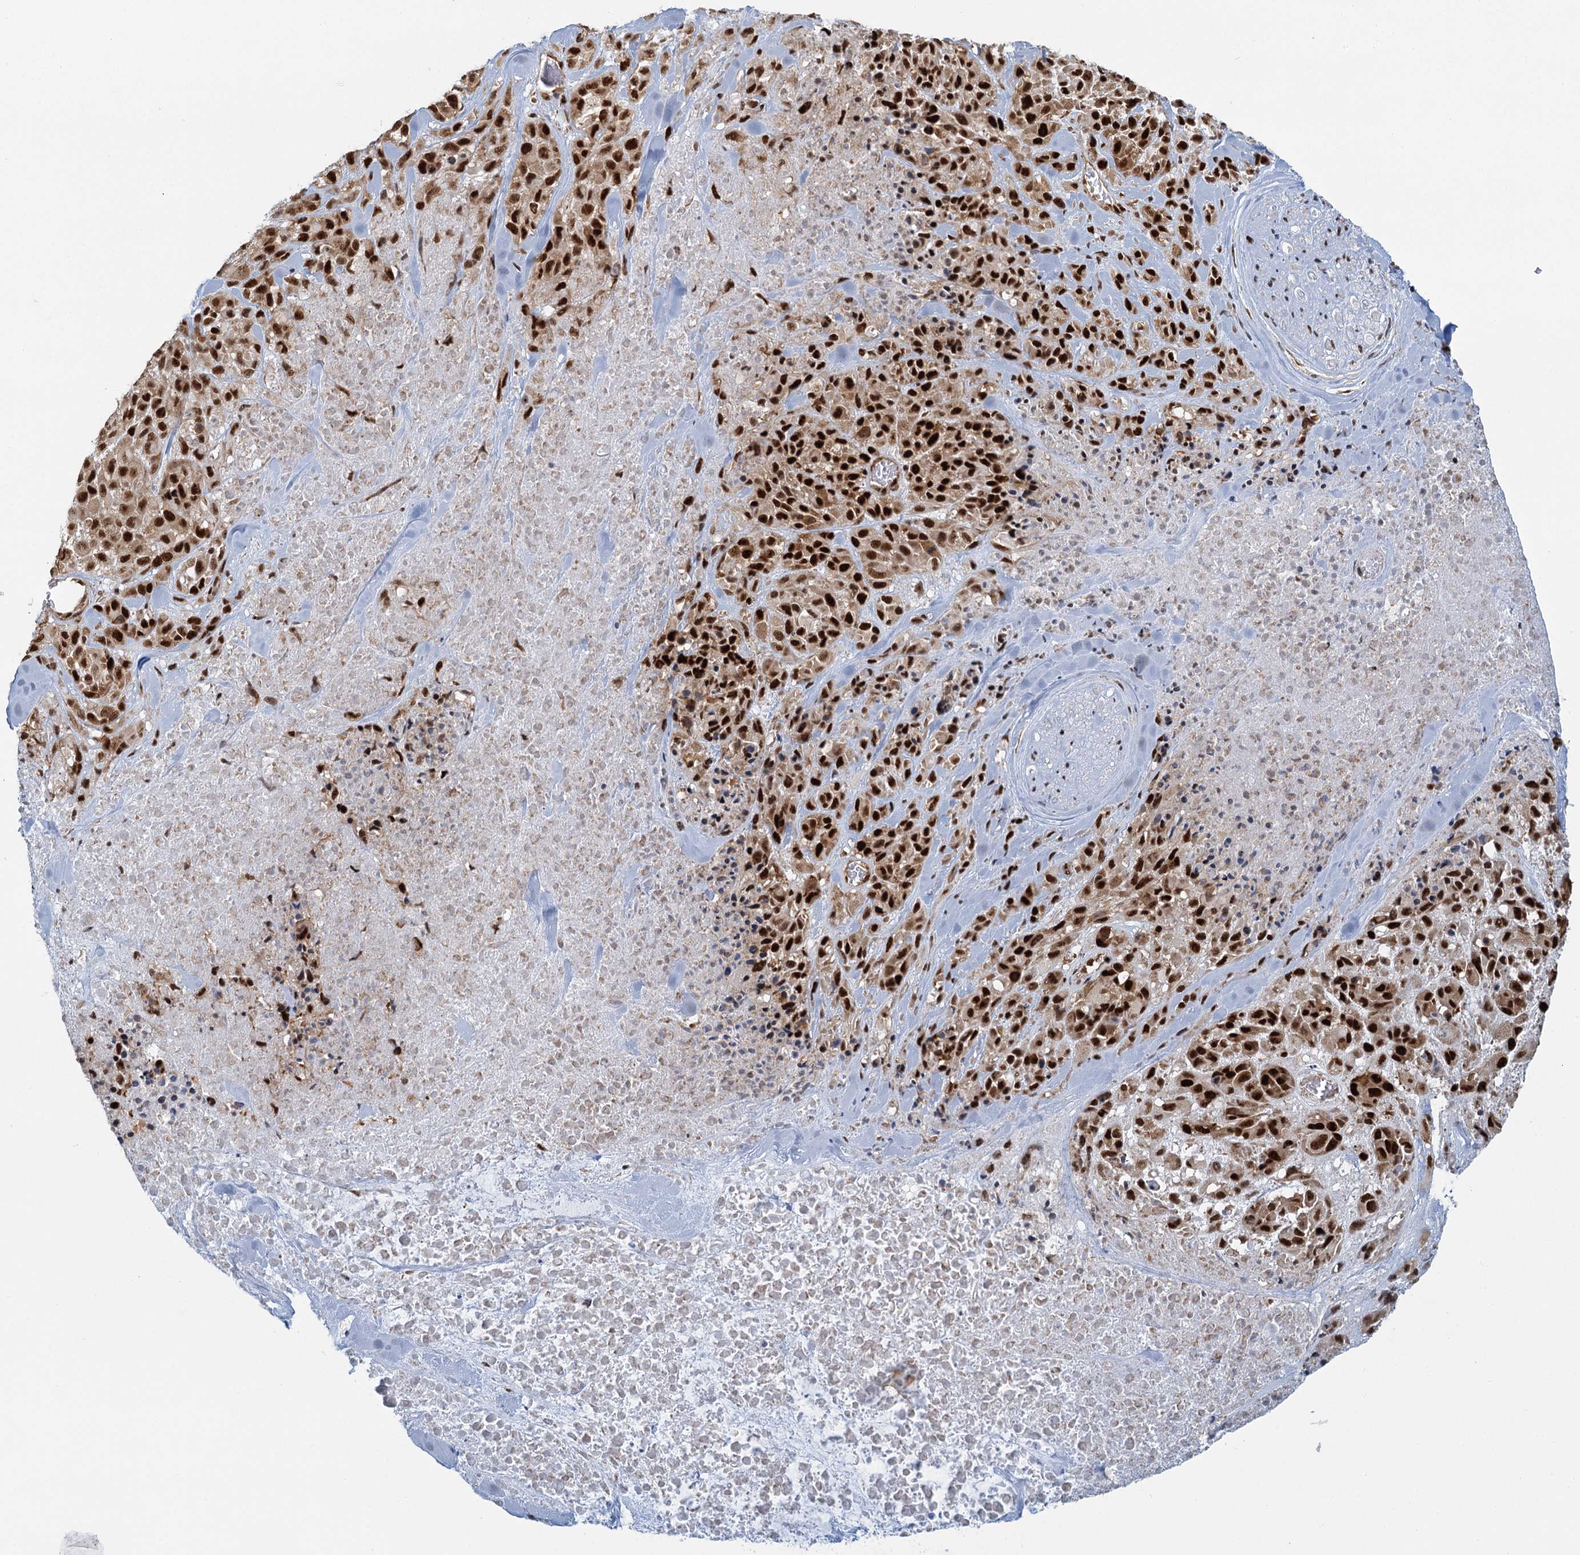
{"staining": {"intensity": "strong", "quantity": ">75%", "location": "nuclear"}, "tissue": "melanoma", "cell_type": "Tumor cells", "image_type": "cancer", "snomed": [{"axis": "morphology", "description": "Malignant melanoma, Metastatic site"}, {"axis": "topography", "description": "Skin"}], "caption": "Immunohistochemical staining of human malignant melanoma (metastatic site) shows strong nuclear protein positivity in approximately >75% of tumor cells.", "gene": "GPATCH11", "patient": {"sex": "female", "age": 81}}